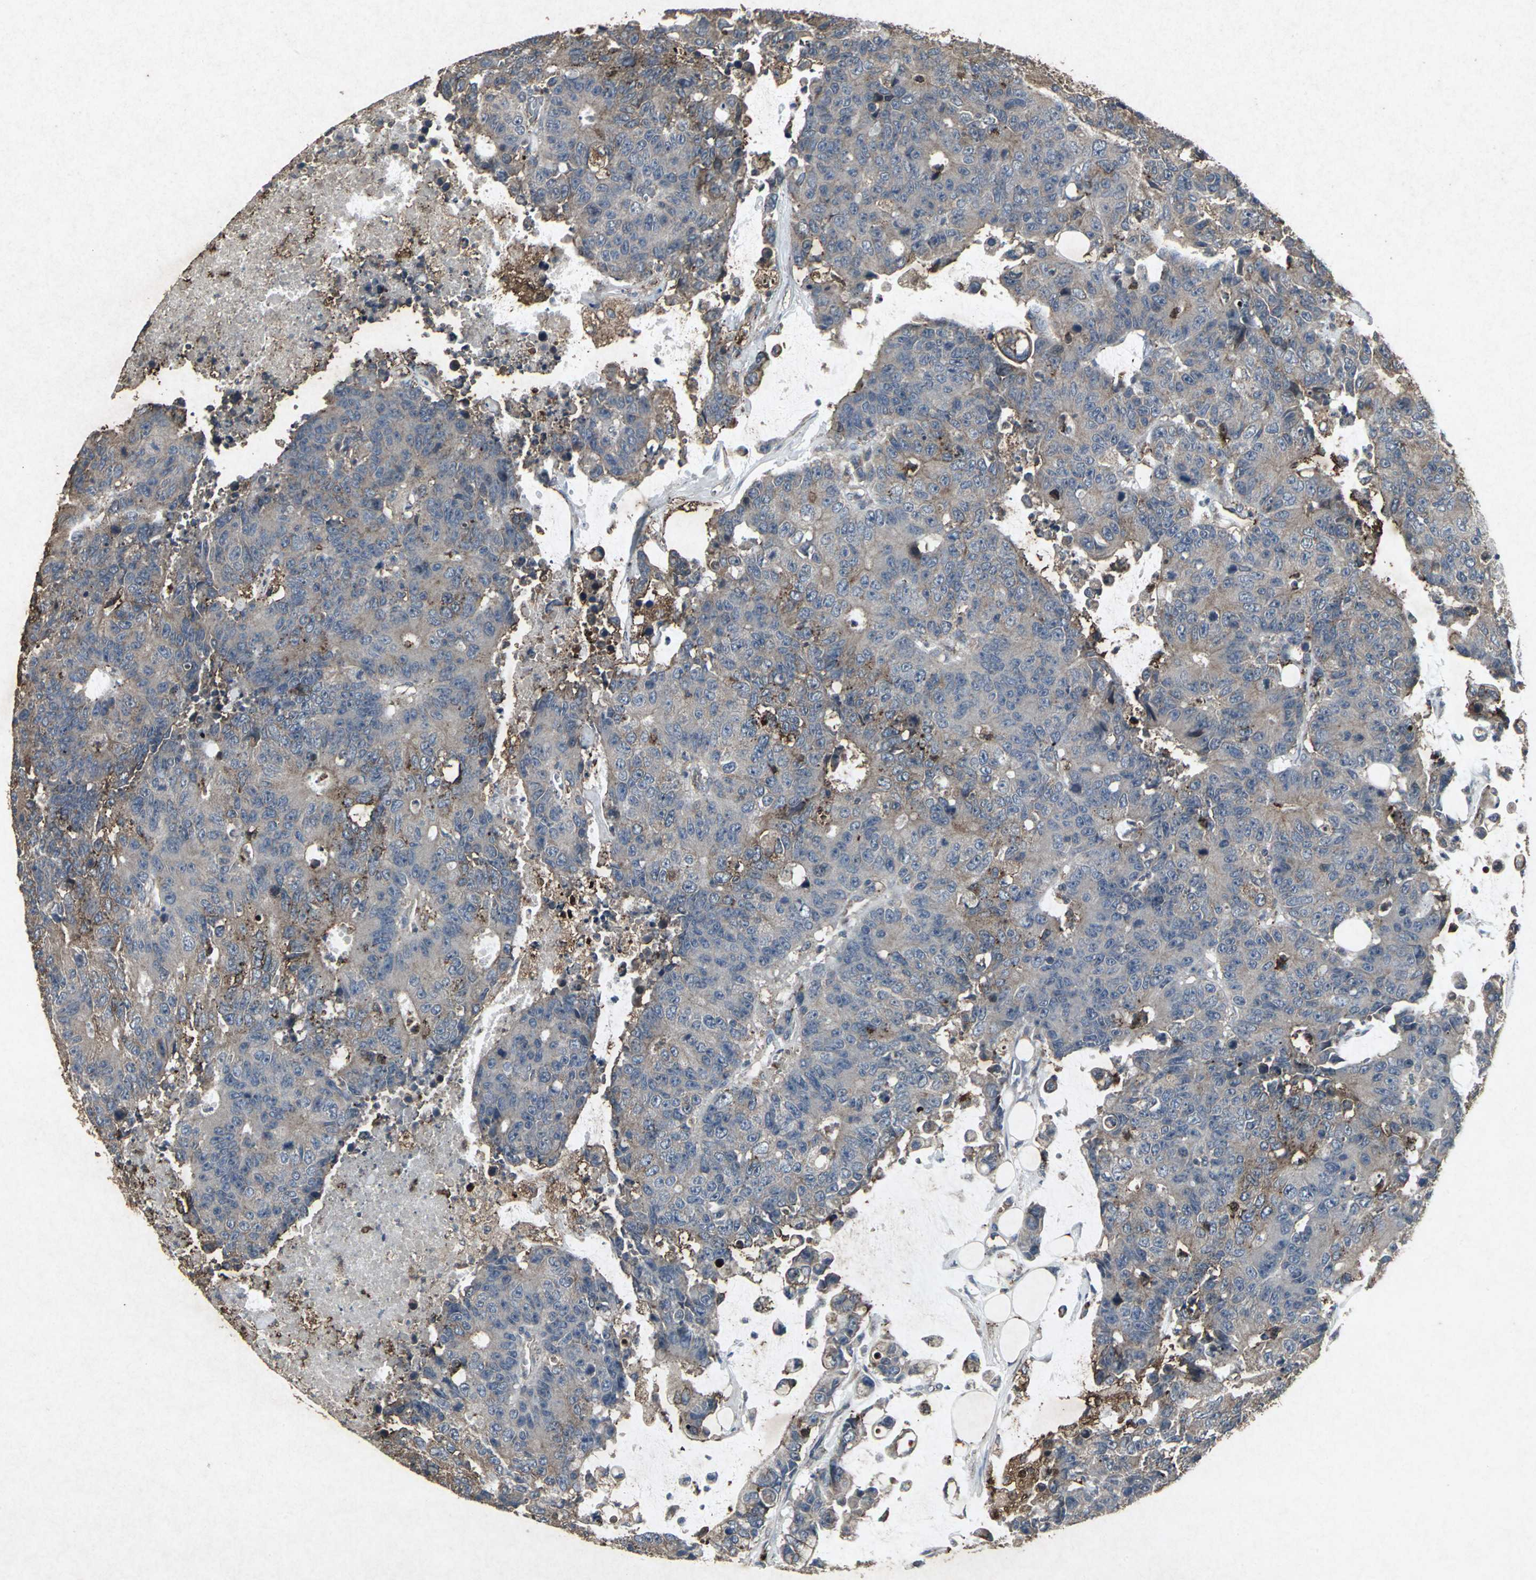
{"staining": {"intensity": "weak", "quantity": ">75%", "location": "cytoplasmic/membranous"}, "tissue": "colorectal cancer", "cell_type": "Tumor cells", "image_type": "cancer", "snomed": [{"axis": "morphology", "description": "Adenocarcinoma, NOS"}, {"axis": "topography", "description": "Colon"}], "caption": "This image demonstrates colorectal adenocarcinoma stained with IHC to label a protein in brown. The cytoplasmic/membranous of tumor cells show weak positivity for the protein. Nuclei are counter-stained blue.", "gene": "CCR9", "patient": {"sex": "female", "age": 86}}